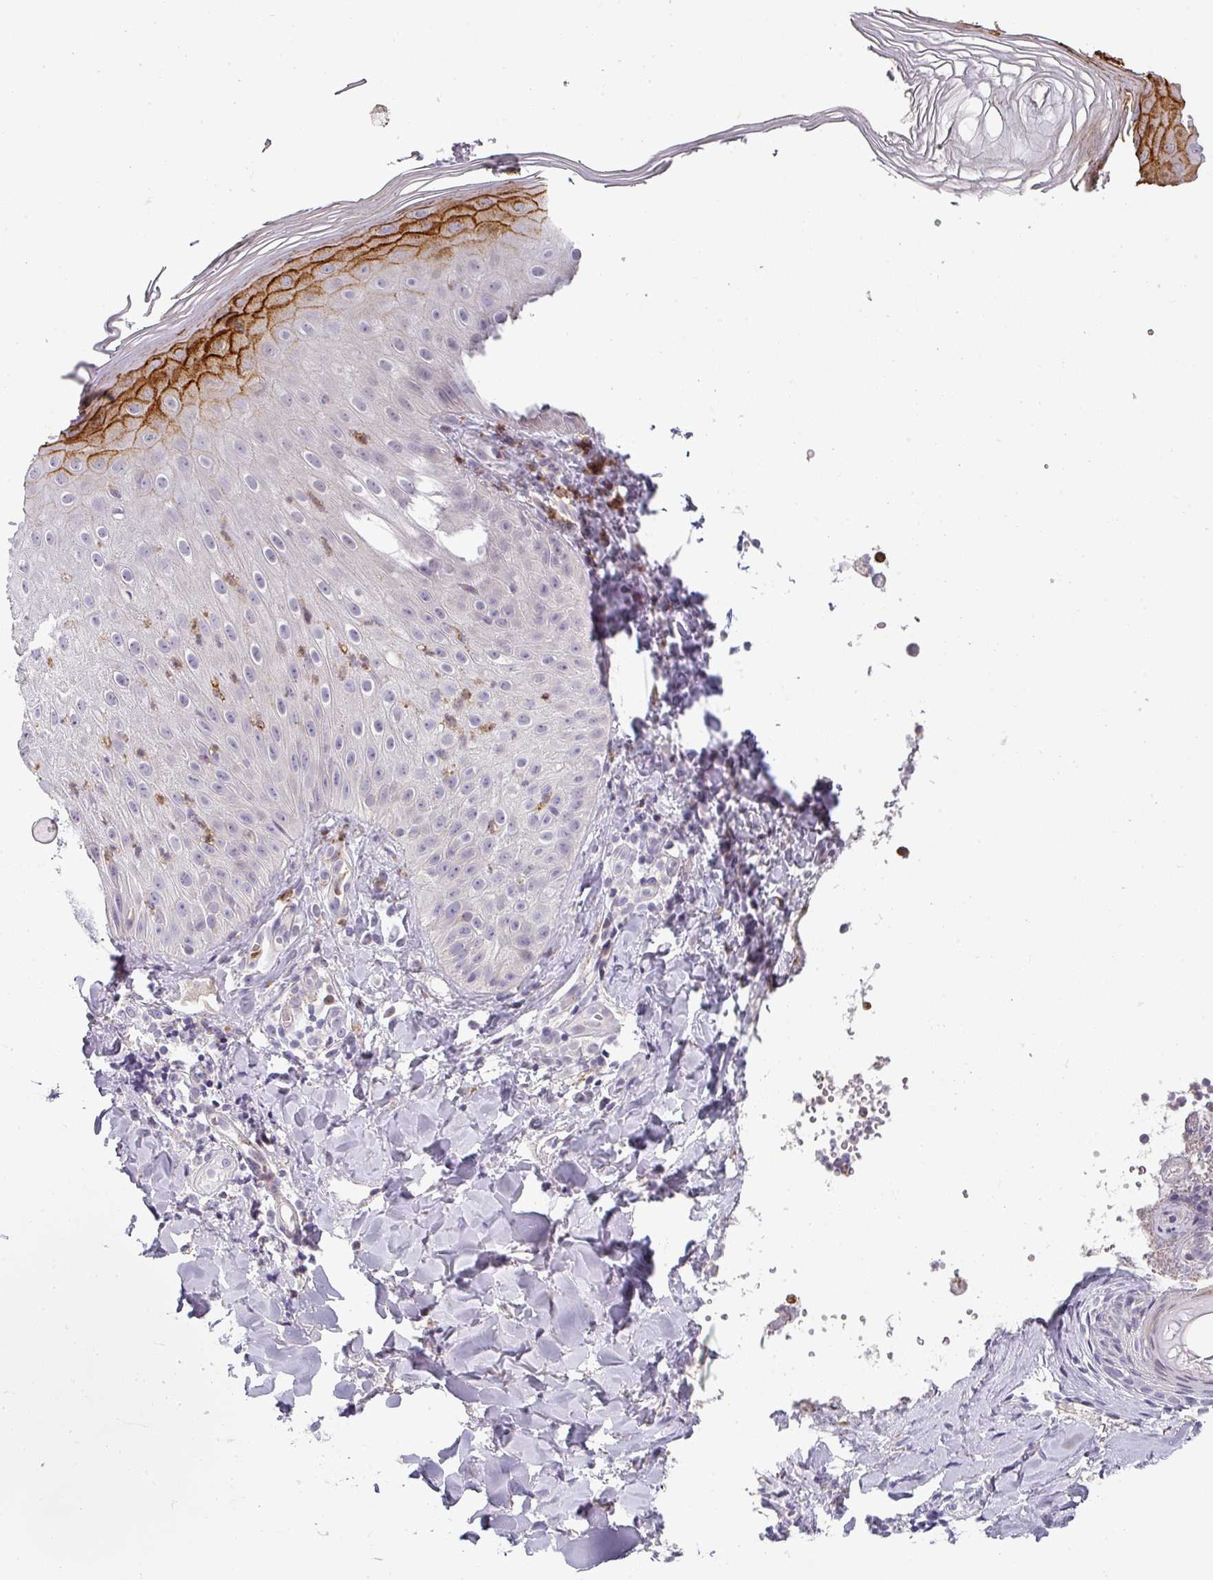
{"staining": {"intensity": "strong", "quantity": "<25%", "location": "cytoplasmic/membranous"}, "tissue": "skin", "cell_type": "Epidermal cells", "image_type": "normal", "snomed": [{"axis": "morphology", "description": "Normal tissue, NOS"}, {"axis": "morphology", "description": "Inflammation, NOS"}, {"axis": "topography", "description": "Soft tissue"}, {"axis": "topography", "description": "Anal"}], "caption": "An image of human skin stained for a protein reveals strong cytoplasmic/membranous brown staining in epidermal cells.", "gene": "BTLA", "patient": {"sex": "female", "age": 15}}